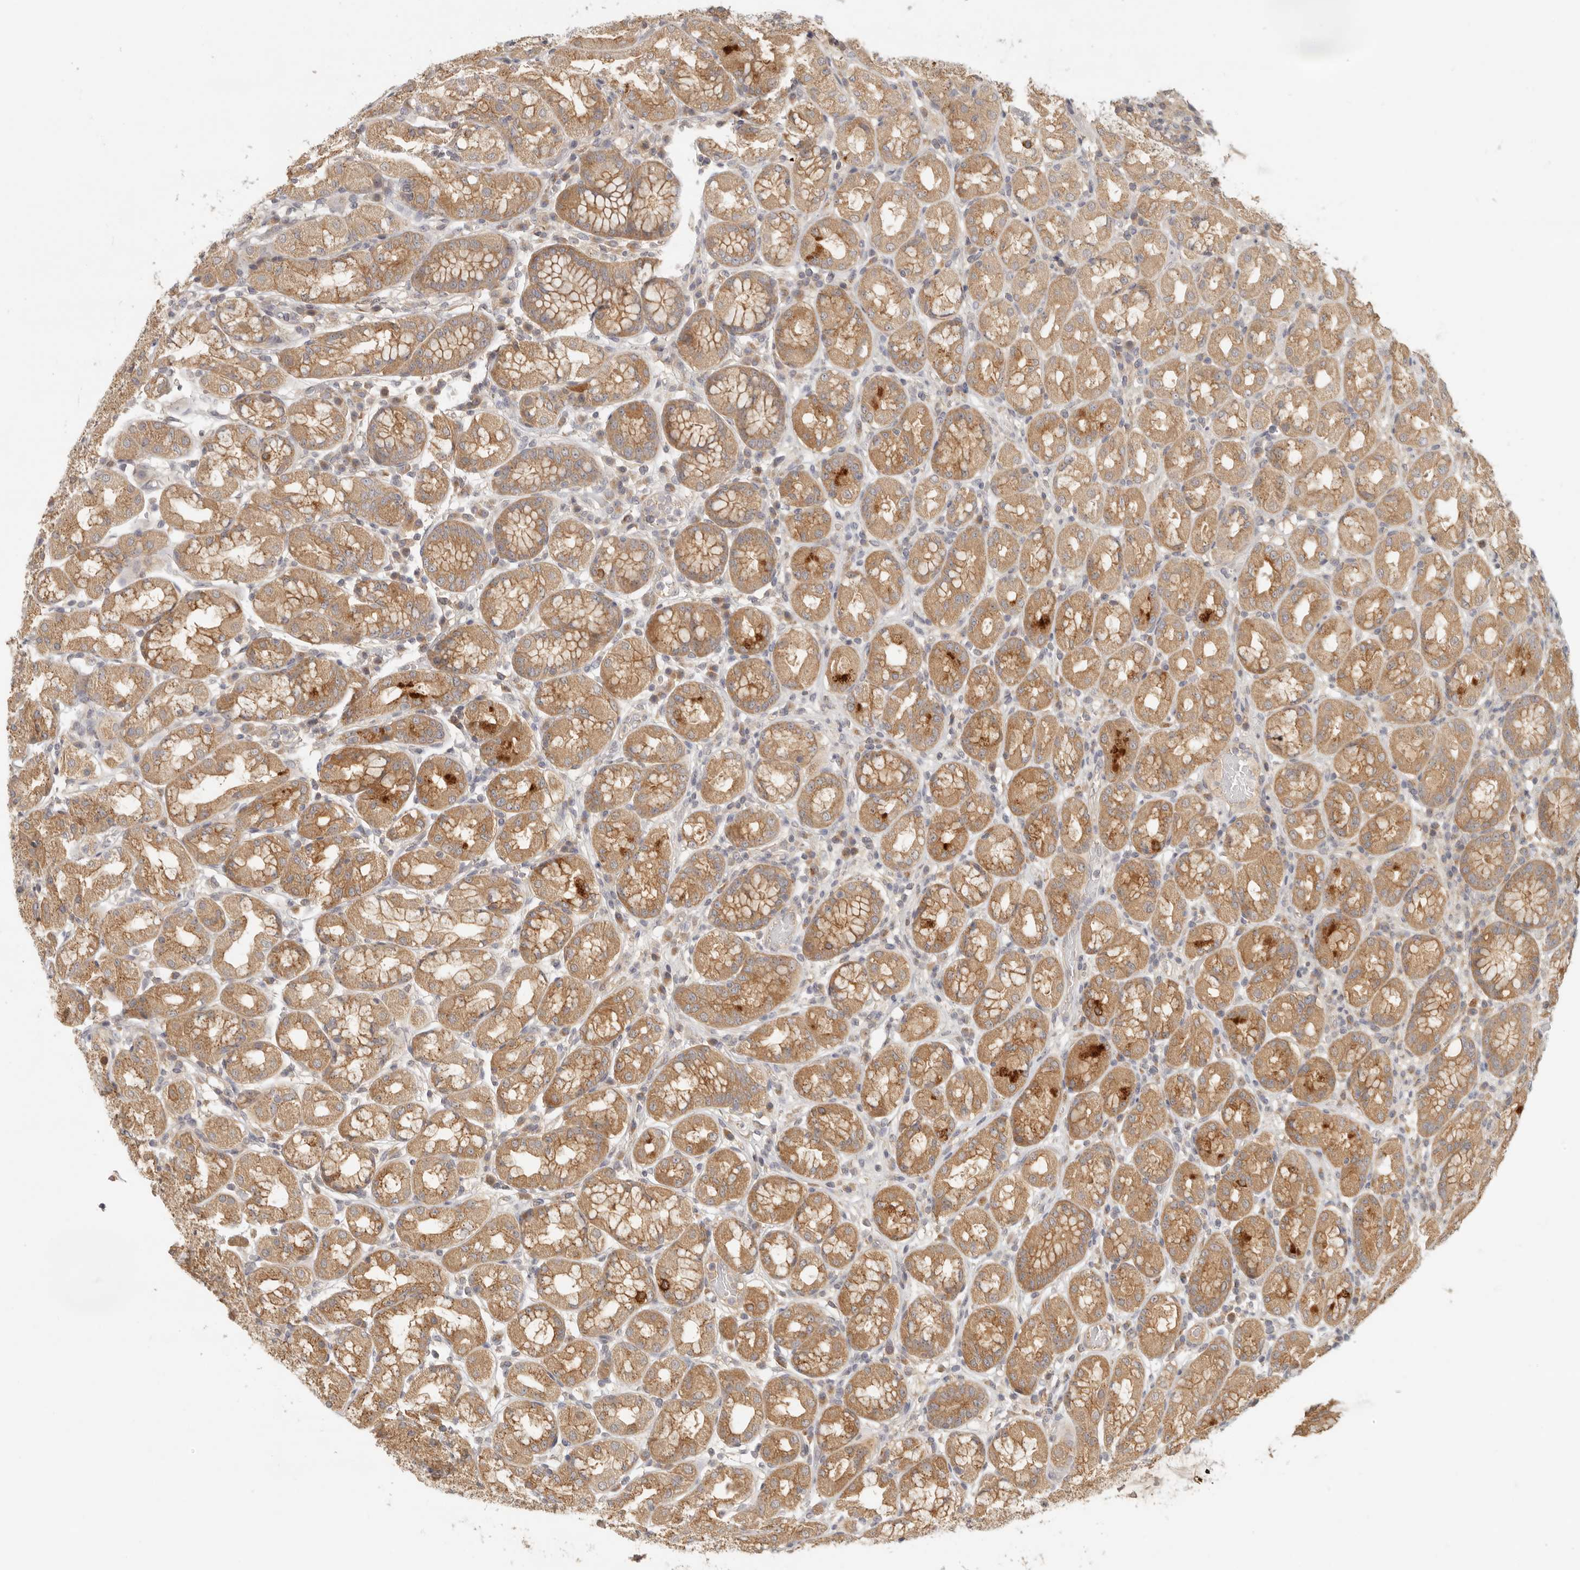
{"staining": {"intensity": "moderate", "quantity": ">75%", "location": "cytoplasmic/membranous"}, "tissue": "stomach", "cell_type": "Glandular cells", "image_type": "normal", "snomed": [{"axis": "morphology", "description": "Normal tissue, NOS"}, {"axis": "topography", "description": "Stomach"}, {"axis": "topography", "description": "Stomach, lower"}], "caption": "A photomicrograph of human stomach stained for a protein demonstrates moderate cytoplasmic/membranous brown staining in glandular cells. (Stains: DAB in brown, nuclei in blue, Microscopy: brightfield microscopy at high magnification).", "gene": "AHDC1", "patient": {"sex": "female", "age": 56}}